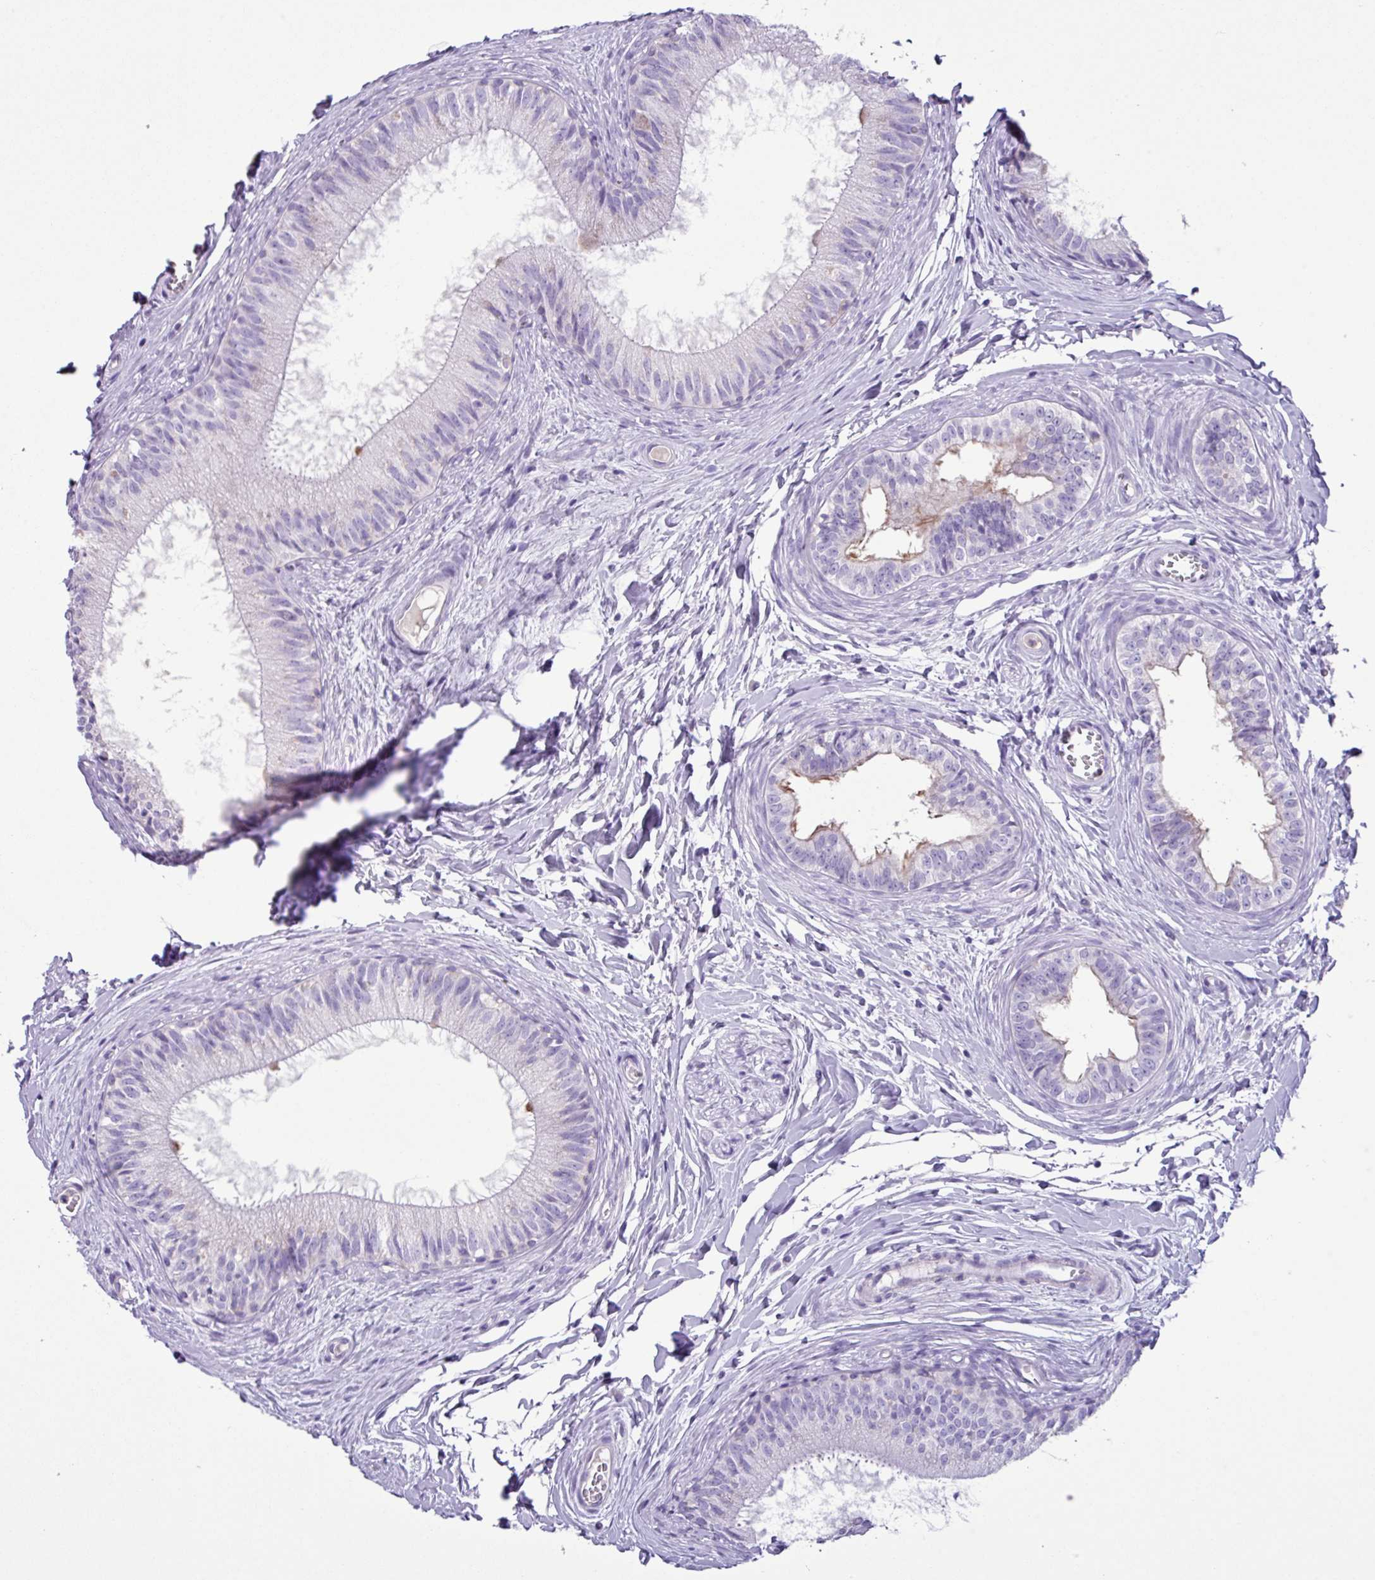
{"staining": {"intensity": "weak", "quantity": "<25%", "location": "cytoplasmic/membranous"}, "tissue": "epididymis", "cell_type": "Glandular cells", "image_type": "normal", "snomed": [{"axis": "morphology", "description": "Normal tissue, NOS"}, {"axis": "topography", "description": "Epididymis"}], "caption": "Human epididymis stained for a protein using immunohistochemistry (IHC) displays no positivity in glandular cells.", "gene": "CYSTM1", "patient": {"sex": "male", "age": 25}}